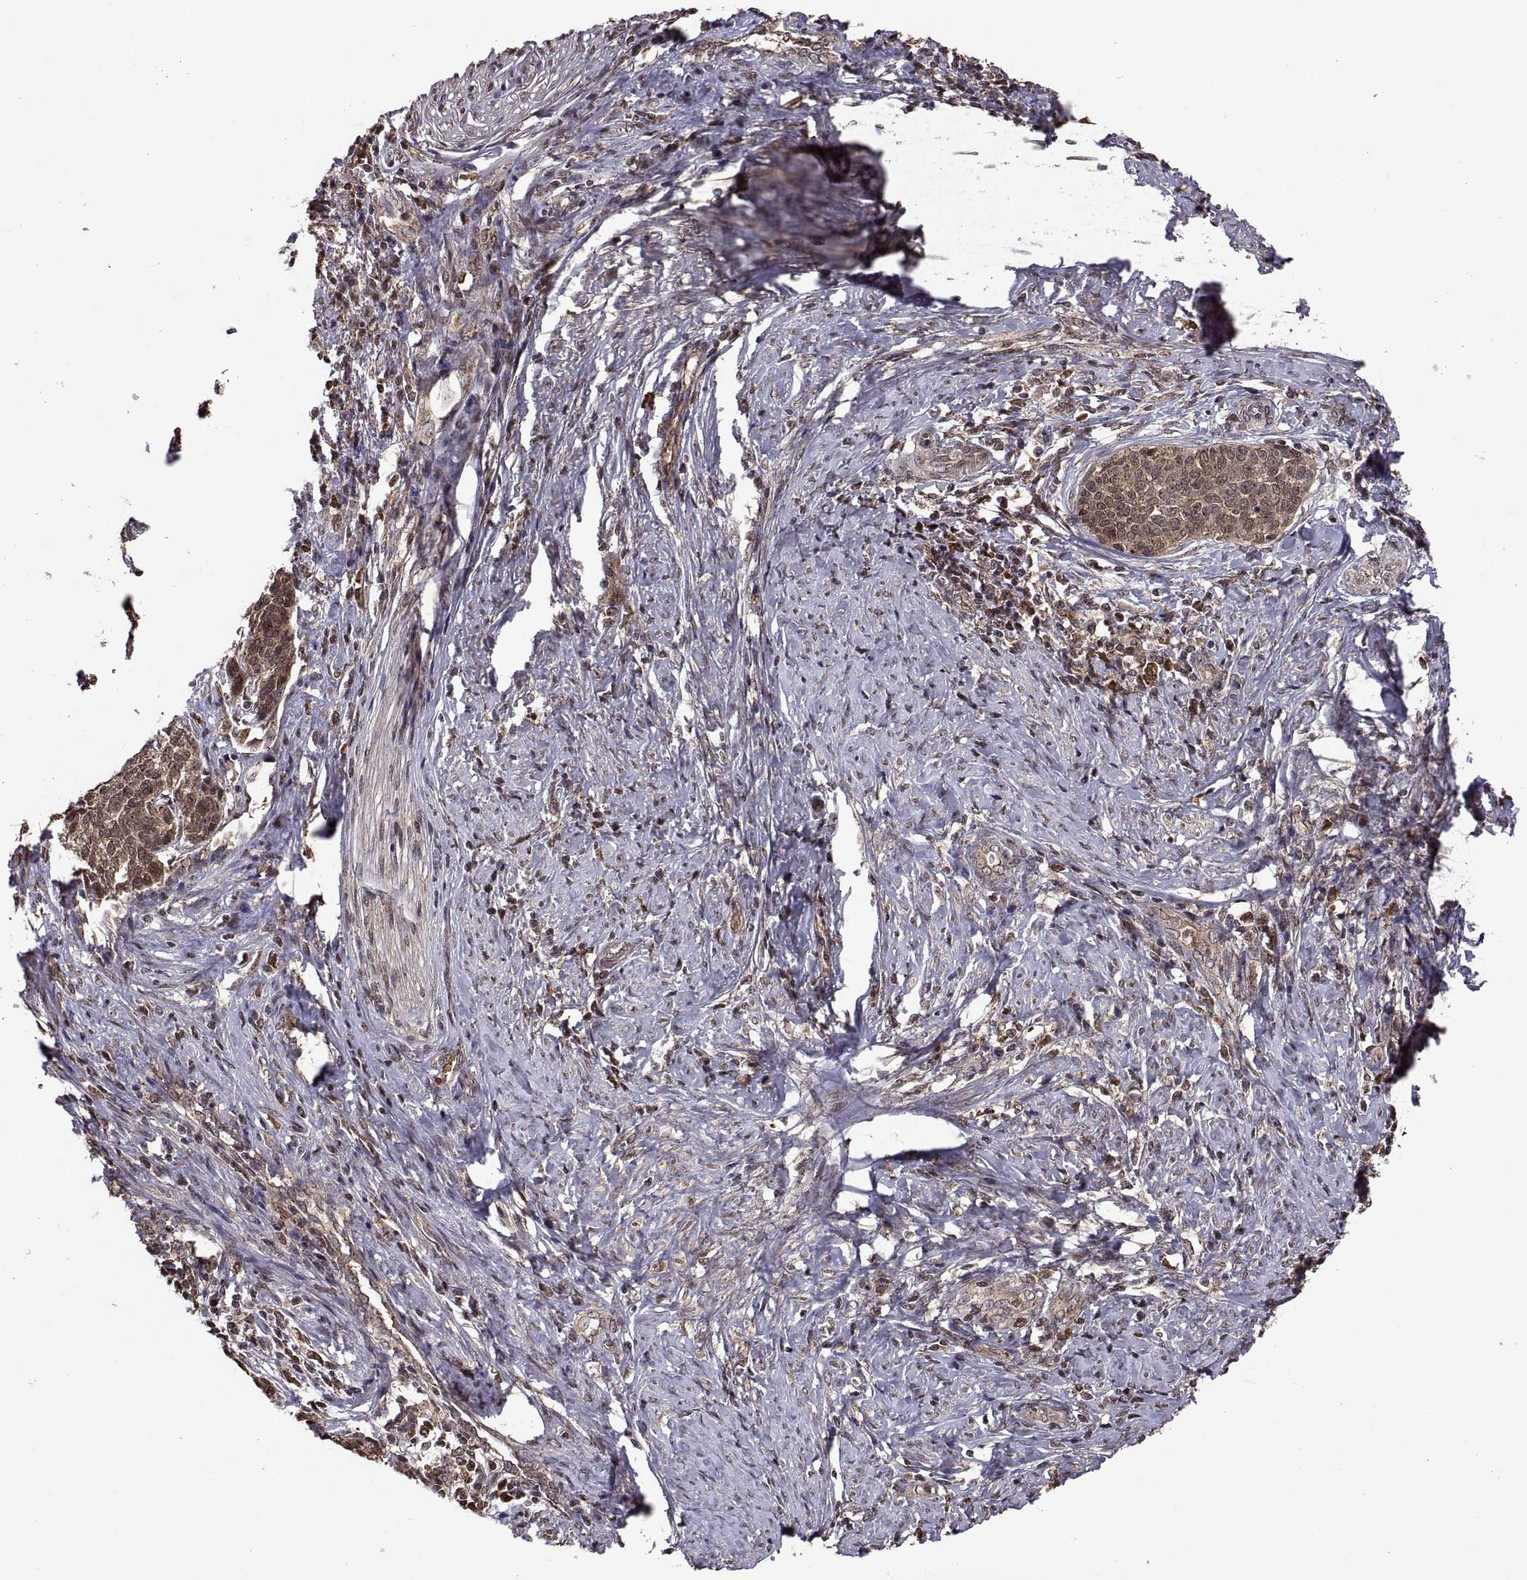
{"staining": {"intensity": "moderate", "quantity": ">75%", "location": "cytoplasmic/membranous"}, "tissue": "cervical cancer", "cell_type": "Tumor cells", "image_type": "cancer", "snomed": [{"axis": "morphology", "description": "Squamous cell carcinoma, NOS"}, {"axis": "topography", "description": "Cervix"}], "caption": "Immunohistochemistry of cervical cancer displays medium levels of moderate cytoplasmic/membranous expression in approximately >75% of tumor cells.", "gene": "ZNRF2", "patient": {"sex": "female", "age": 39}}